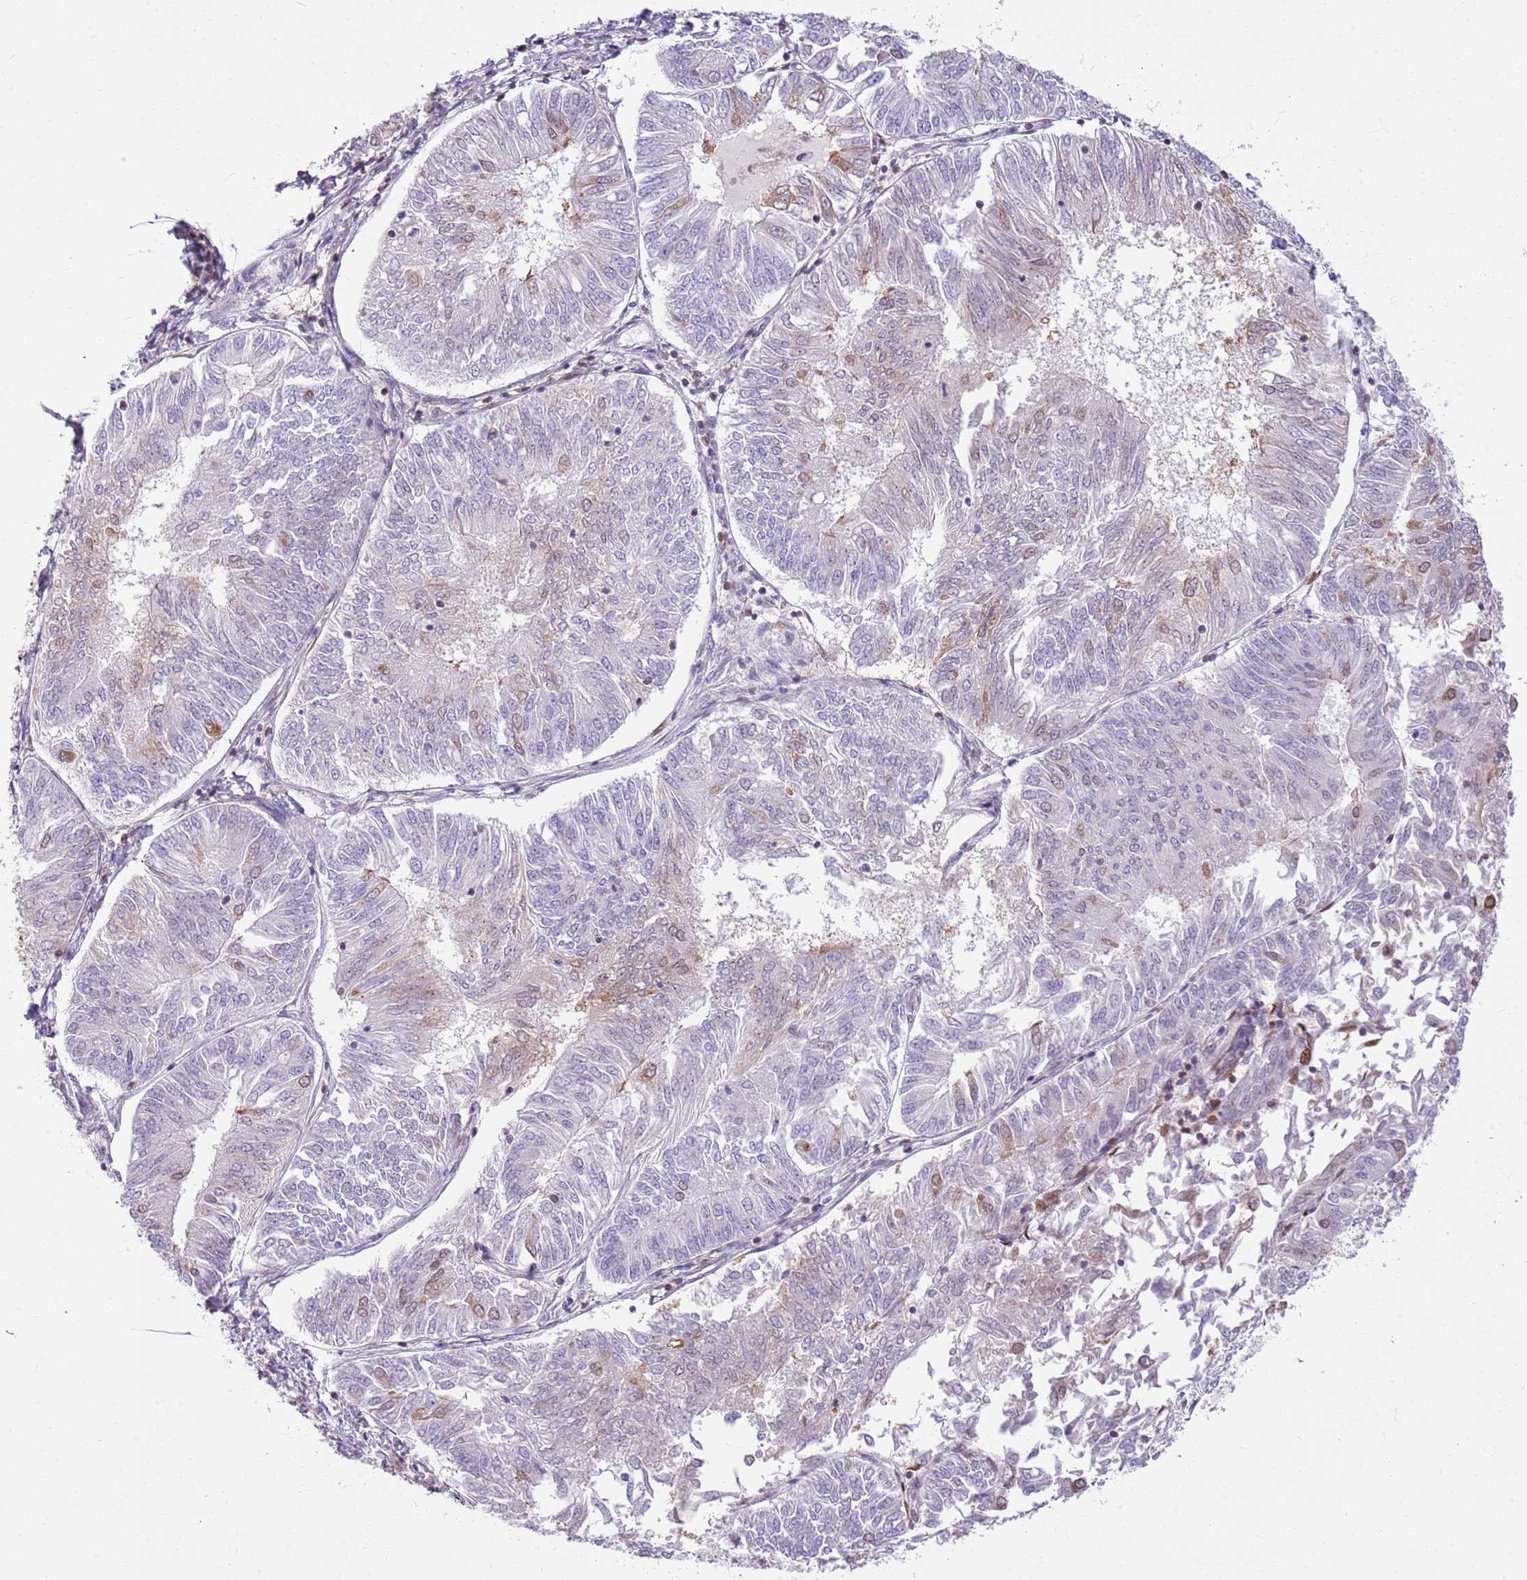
{"staining": {"intensity": "moderate", "quantity": "<25%", "location": "nuclear"}, "tissue": "endometrial cancer", "cell_type": "Tumor cells", "image_type": "cancer", "snomed": [{"axis": "morphology", "description": "Adenocarcinoma, NOS"}, {"axis": "topography", "description": "Endometrium"}], "caption": "This is an image of immunohistochemistry staining of endometrial adenocarcinoma, which shows moderate staining in the nuclear of tumor cells.", "gene": "DHX32", "patient": {"sex": "female", "age": 58}}